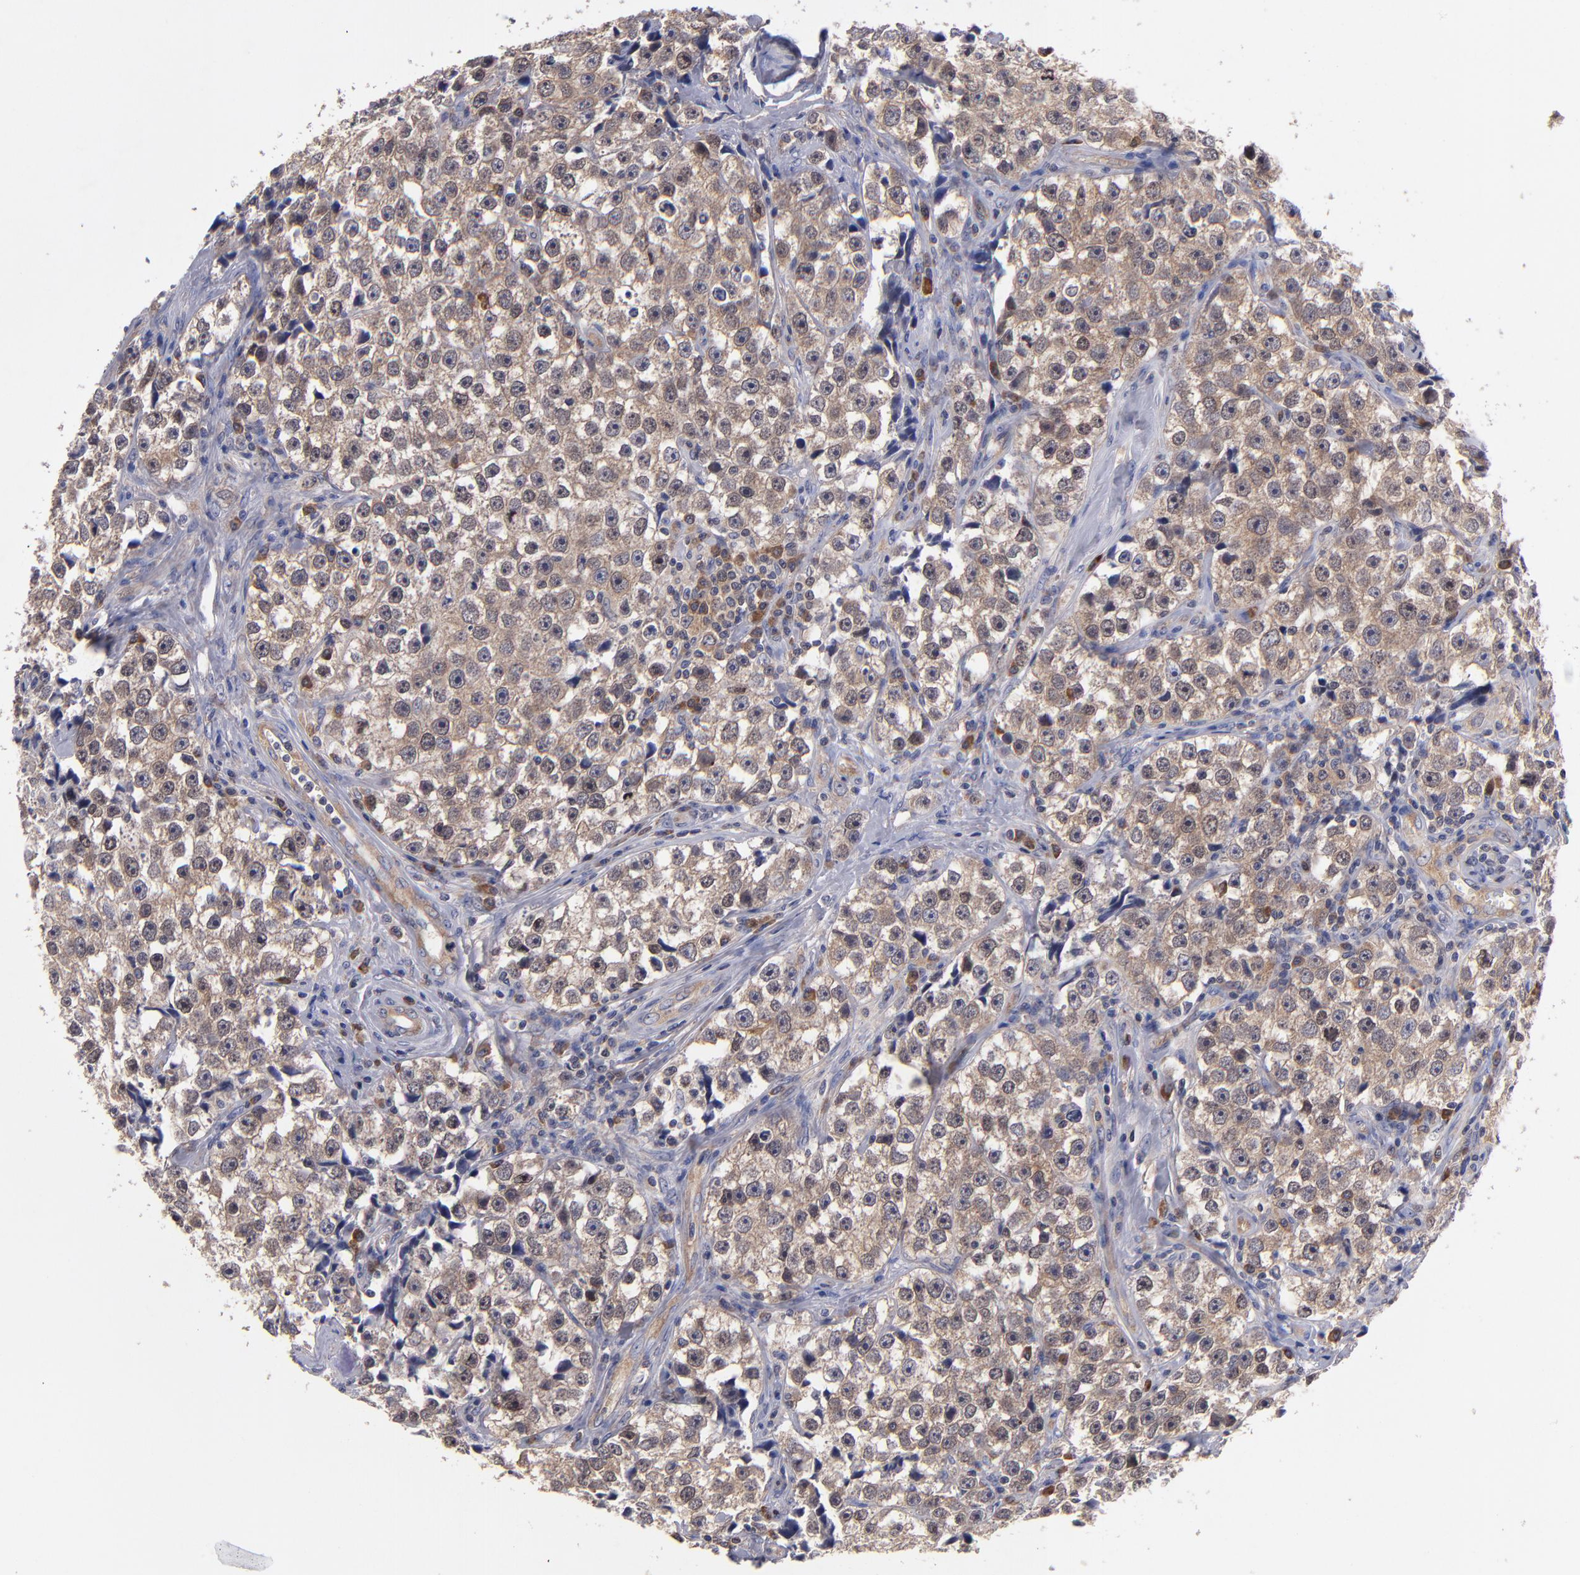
{"staining": {"intensity": "weak", "quantity": ">75%", "location": "cytoplasmic/membranous"}, "tissue": "testis cancer", "cell_type": "Tumor cells", "image_type": "cancer", "snomed": [{"axis": "morphology", "description": "Seminoma, NOS"}, {"axis": "topography", "description": "Testis"}], "caption": "Immunohistochemical staining of testis seminoma displays low levels of weak cytoplasmic/membranous expression in approximately >75% of tumor cells.", "gene": "EIF3L", "patient": {"sex": "male", "age": 32}}